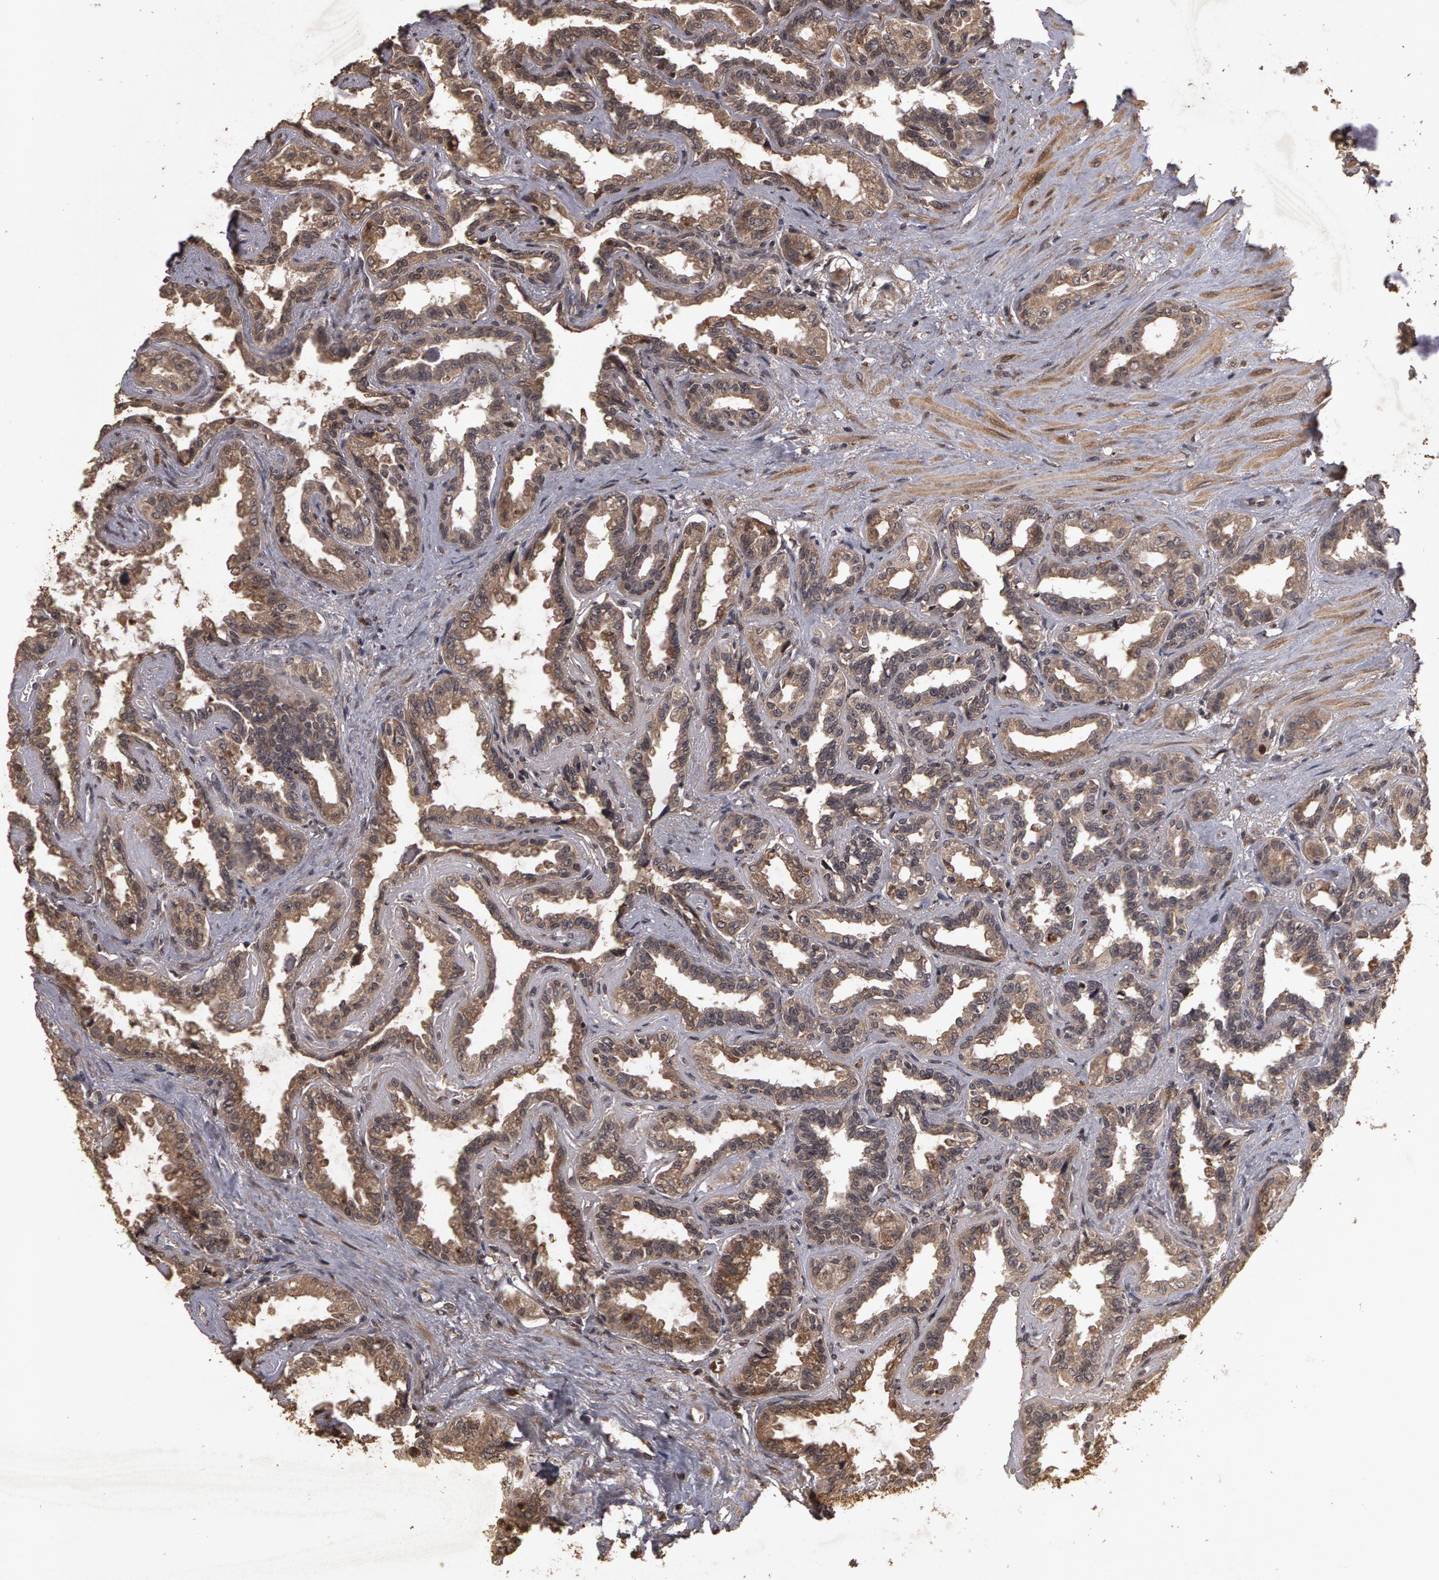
{"staining": {"intensity": "weak", "quantity": ">75%", "location": "cytoplasmic/membranous"}, "tissue": "seminal vesicle", "cell_type": "Glandular cells", "image_type": "normal", "snomed": [{"axis": "morphology", "description": "Normal tissue, NOS"}, {"axis": "morphology", "description": "Inflammation, NOS"}, {"axis": "topography", "description": "Urinary bladder"}, {"axis": "topography", "description": "Prostate"}, {"axis": "topography", "description": "Seminal veicle"}], "caption": "A brown stain labels weak cytoplasmic/membranous expression of a protein in glandular cells of unremarkable seminal vesicle. (Brightfield microscopy of DAB IHC at high magnification).", "gene": "CALR", "patient": {"sex": "male", "age": 82}}